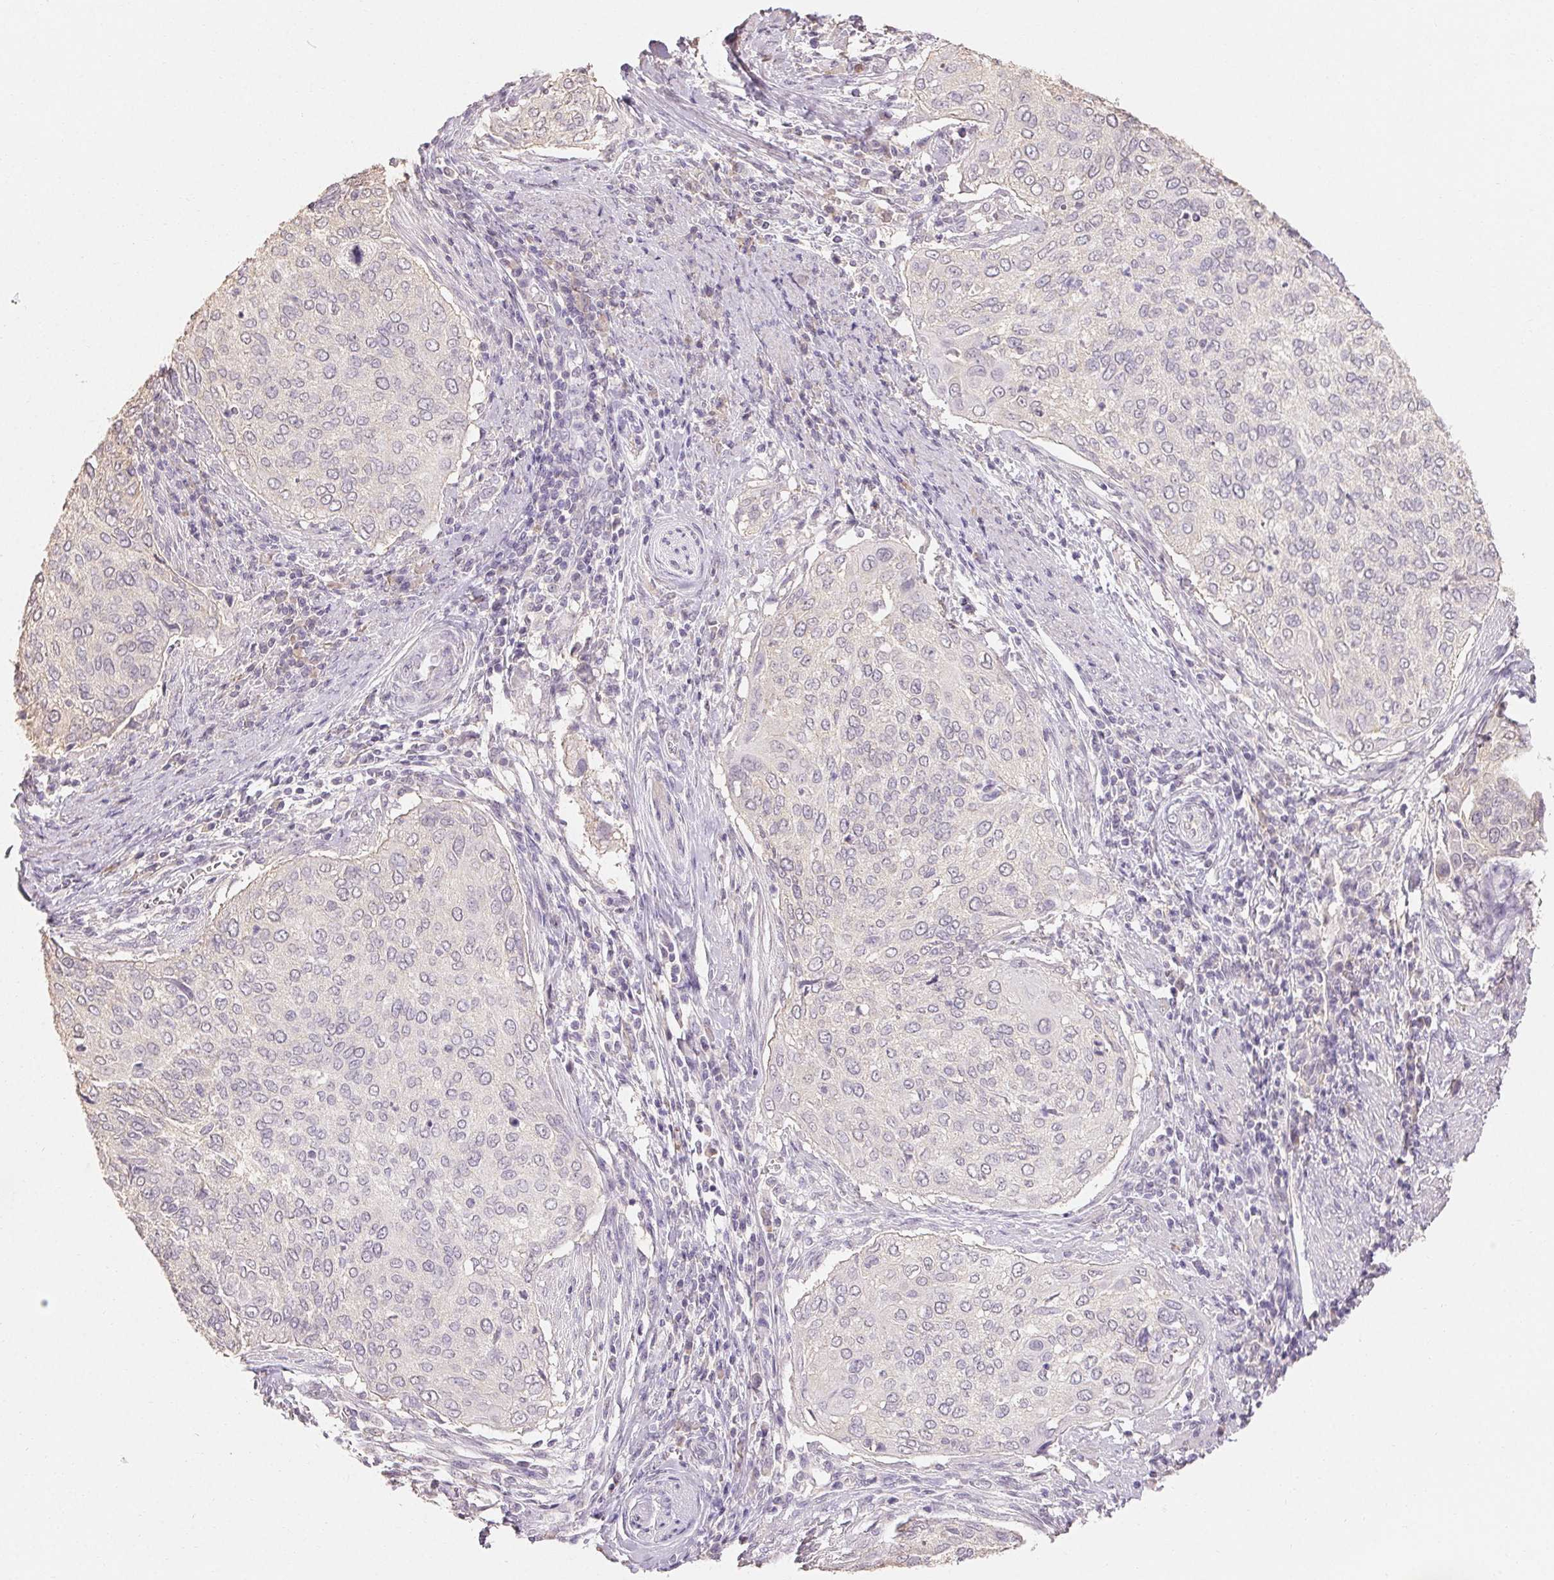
{"staining": {"intensity": "weak", "quantity": "<25%", "location": "cytoplasmic/membranous"}, "tissue": "cervical cancer", "cell_type": "Tumor cells", "image_type": "cancer", "snomed": [{"axis": "morphology", "description": "Squamous cell carcinoma, NOS"}, {"axis": "topography", "description": "Cervix"}], "caption": "An immunohistochemistry image of cervical squamous cell carcinoma is shown. There is no staining in tumor cells of cervical squamous cell carcinoma.", "gene": "MAP7D2", "patient": {"sex": "female", "age": 38}}